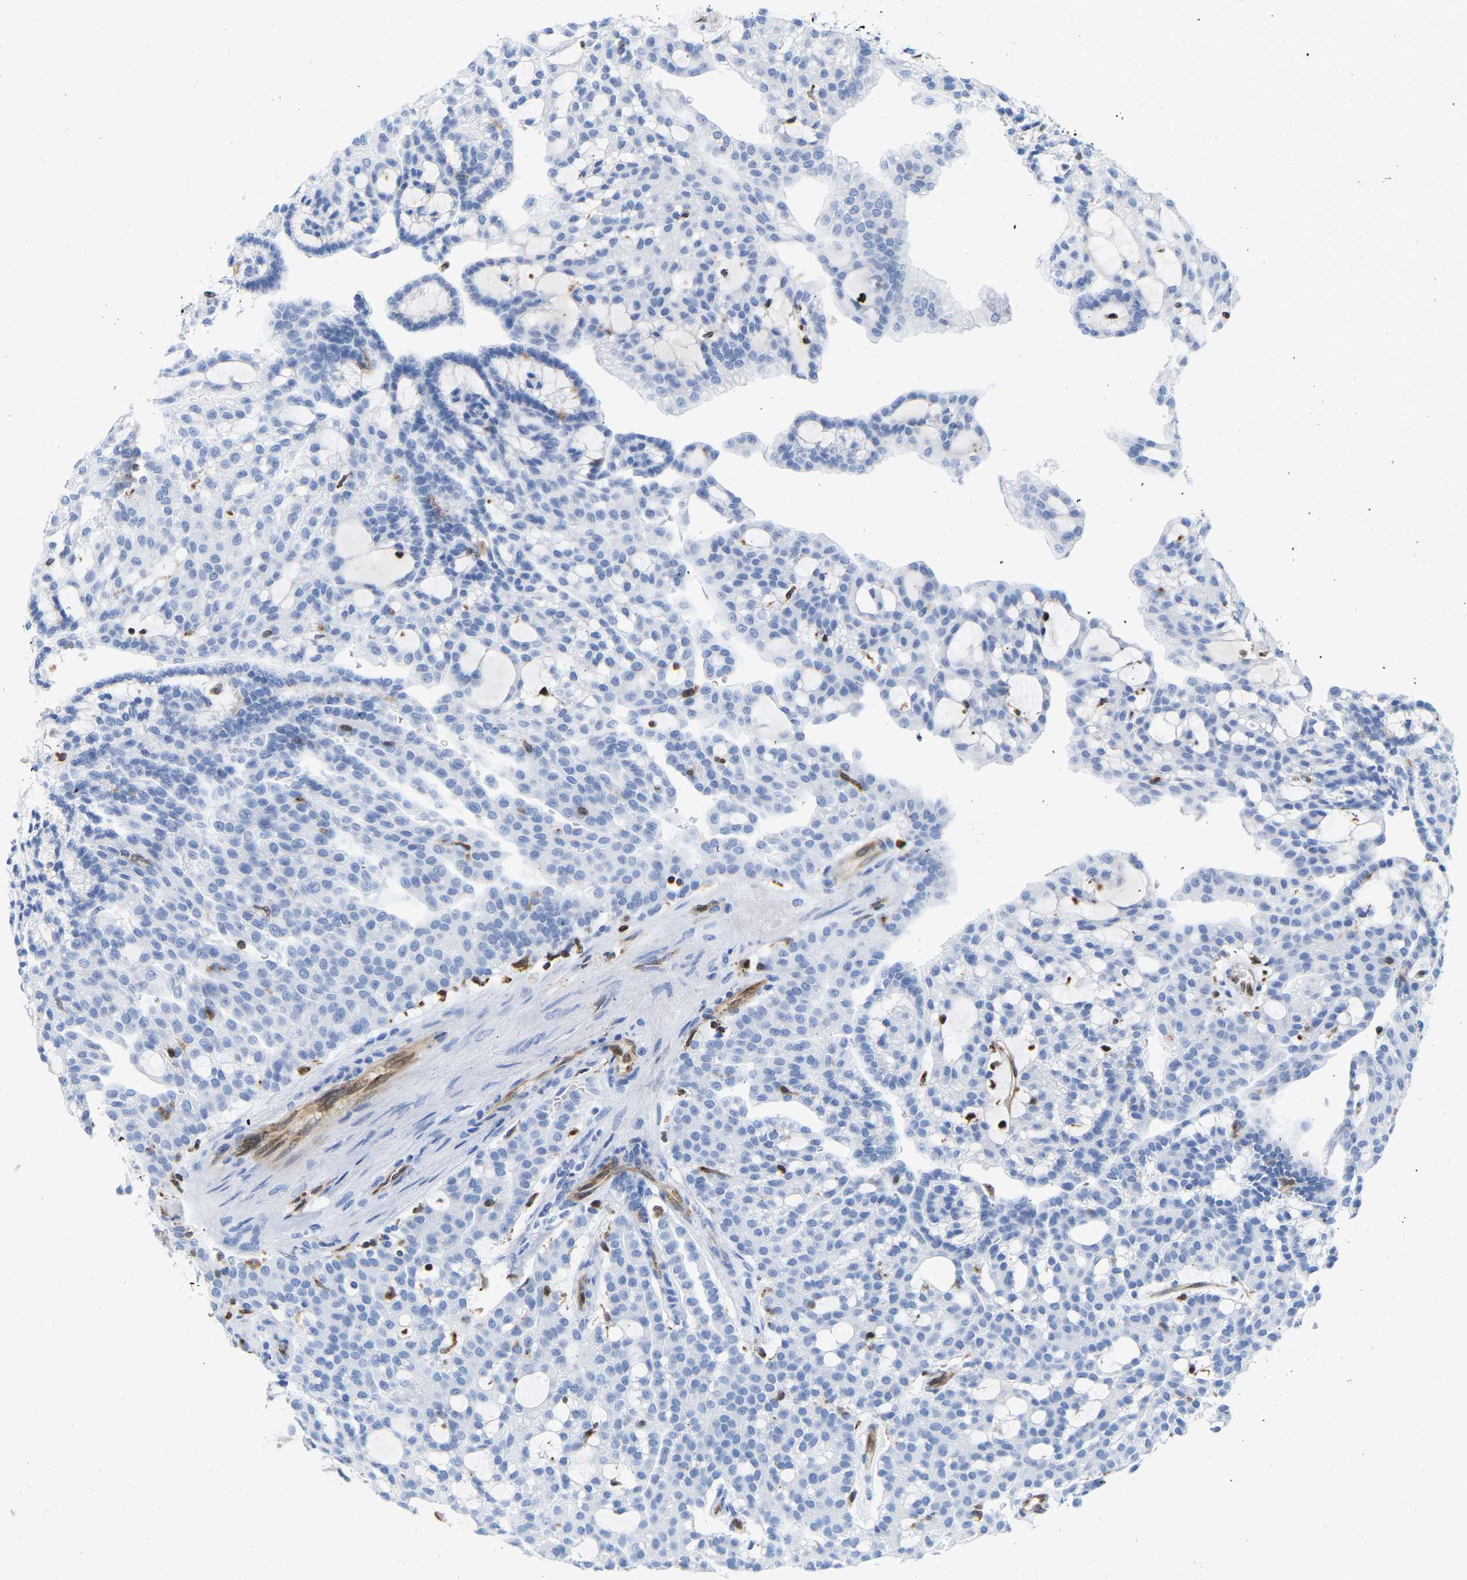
{"staining": {"intensity": "negative", "quantity": "none", "location": "none"}, "tissue": "renal cancer", "cell_type": "Tumor cells", "image_type": "cancer", "snomed": [{"axis": "morphology", "description": "Adenocarcinoma, NOS"}, {"axis": "topography", "description": "Kidney"}], "caption": "This is an IHC image of renal adenocarcinoma. There is no positivity in tumor cells.", "gene": "GIMAP4", "patient": {"sex": "male", "age": 63}}